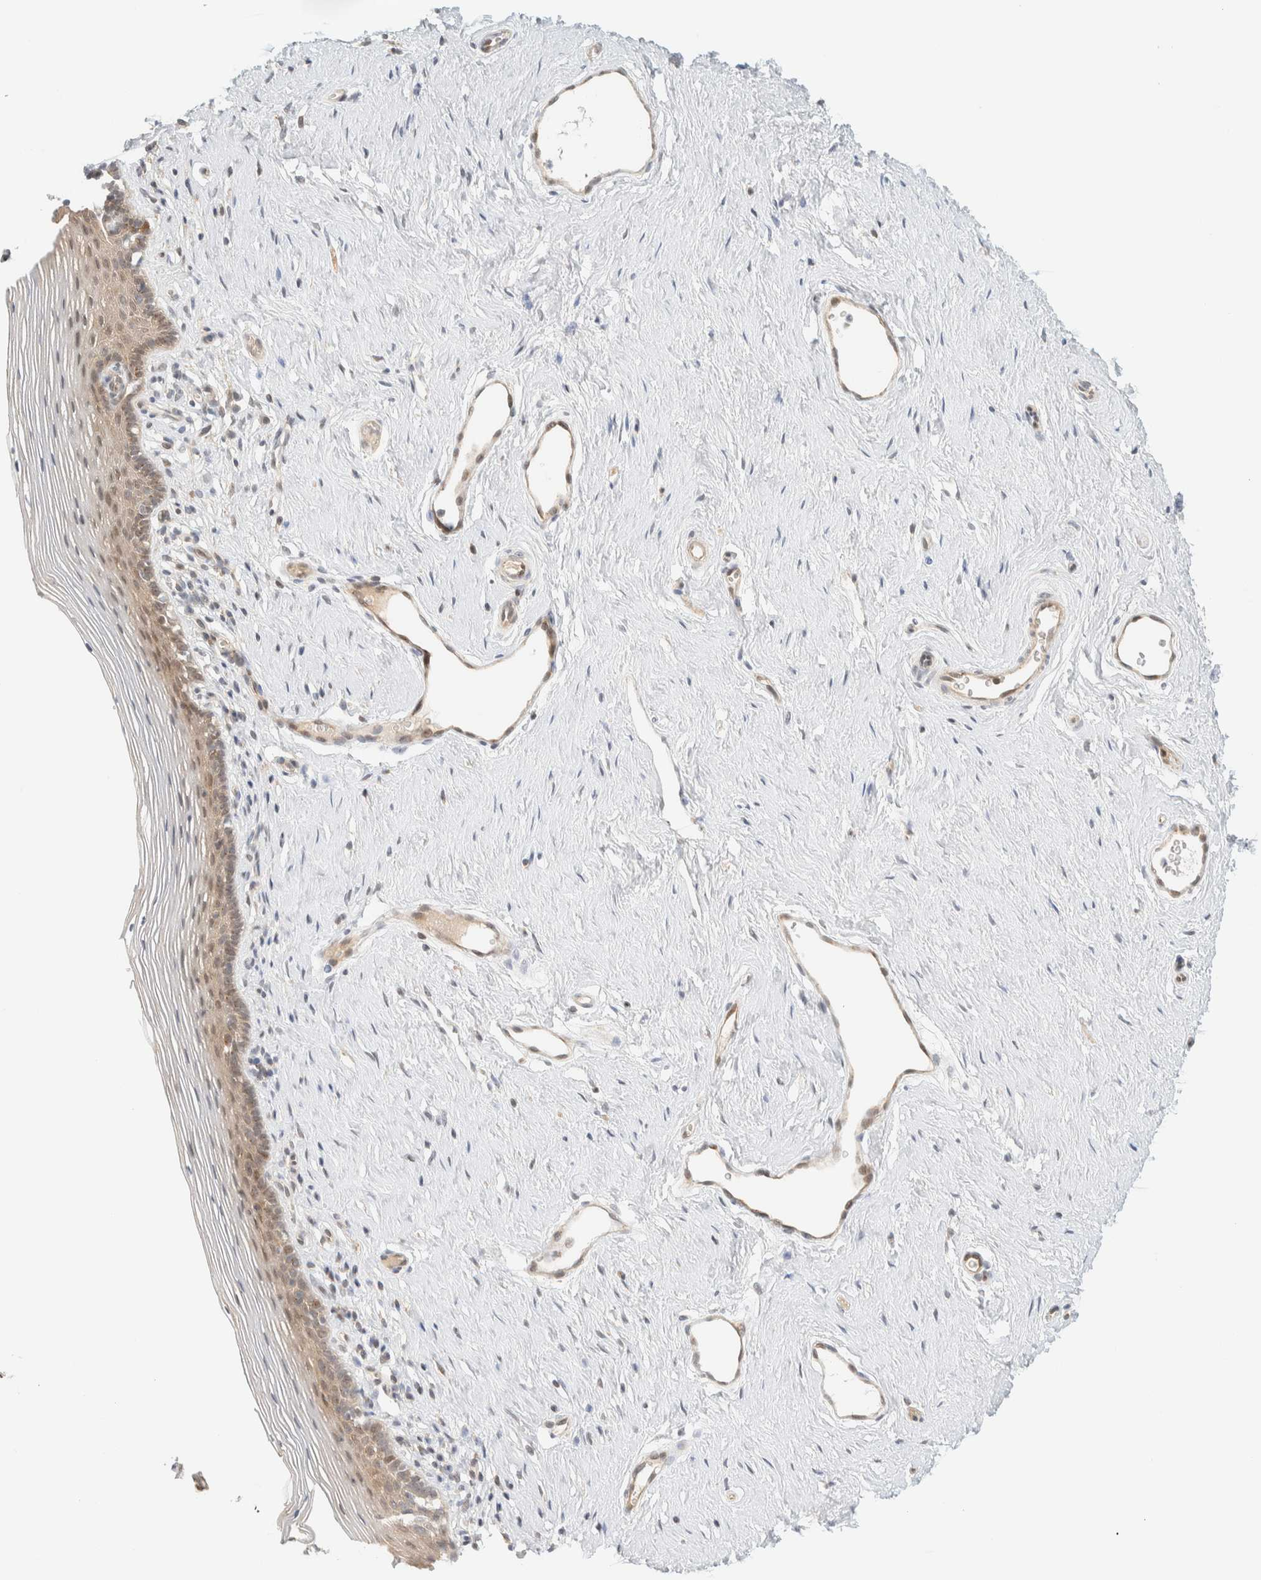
{"staining": {"intensity": "weak", "quantity": "25%-75%", "location": "cytoplasmic/membranous,nuclear"}, "tissue": "vagina", "cell_type": "Squamous epithelial cells", "image_type": "normal", "snomed": [{"axis": "morphology", "description": "Normal tissue, NOS"}, {"axis": "topography", "description": "Vagina"}], "caption": "A high-resolution image shows immunohistochemistry (IHC) staining of unremarkable vagina, which shows weak cytoplasmic/membranous,nuclear expression in approximately 25%-75% of squamous epithelial cells.", "gene": "PCYT2", "patient": {"sex": "female", "age": 32}}